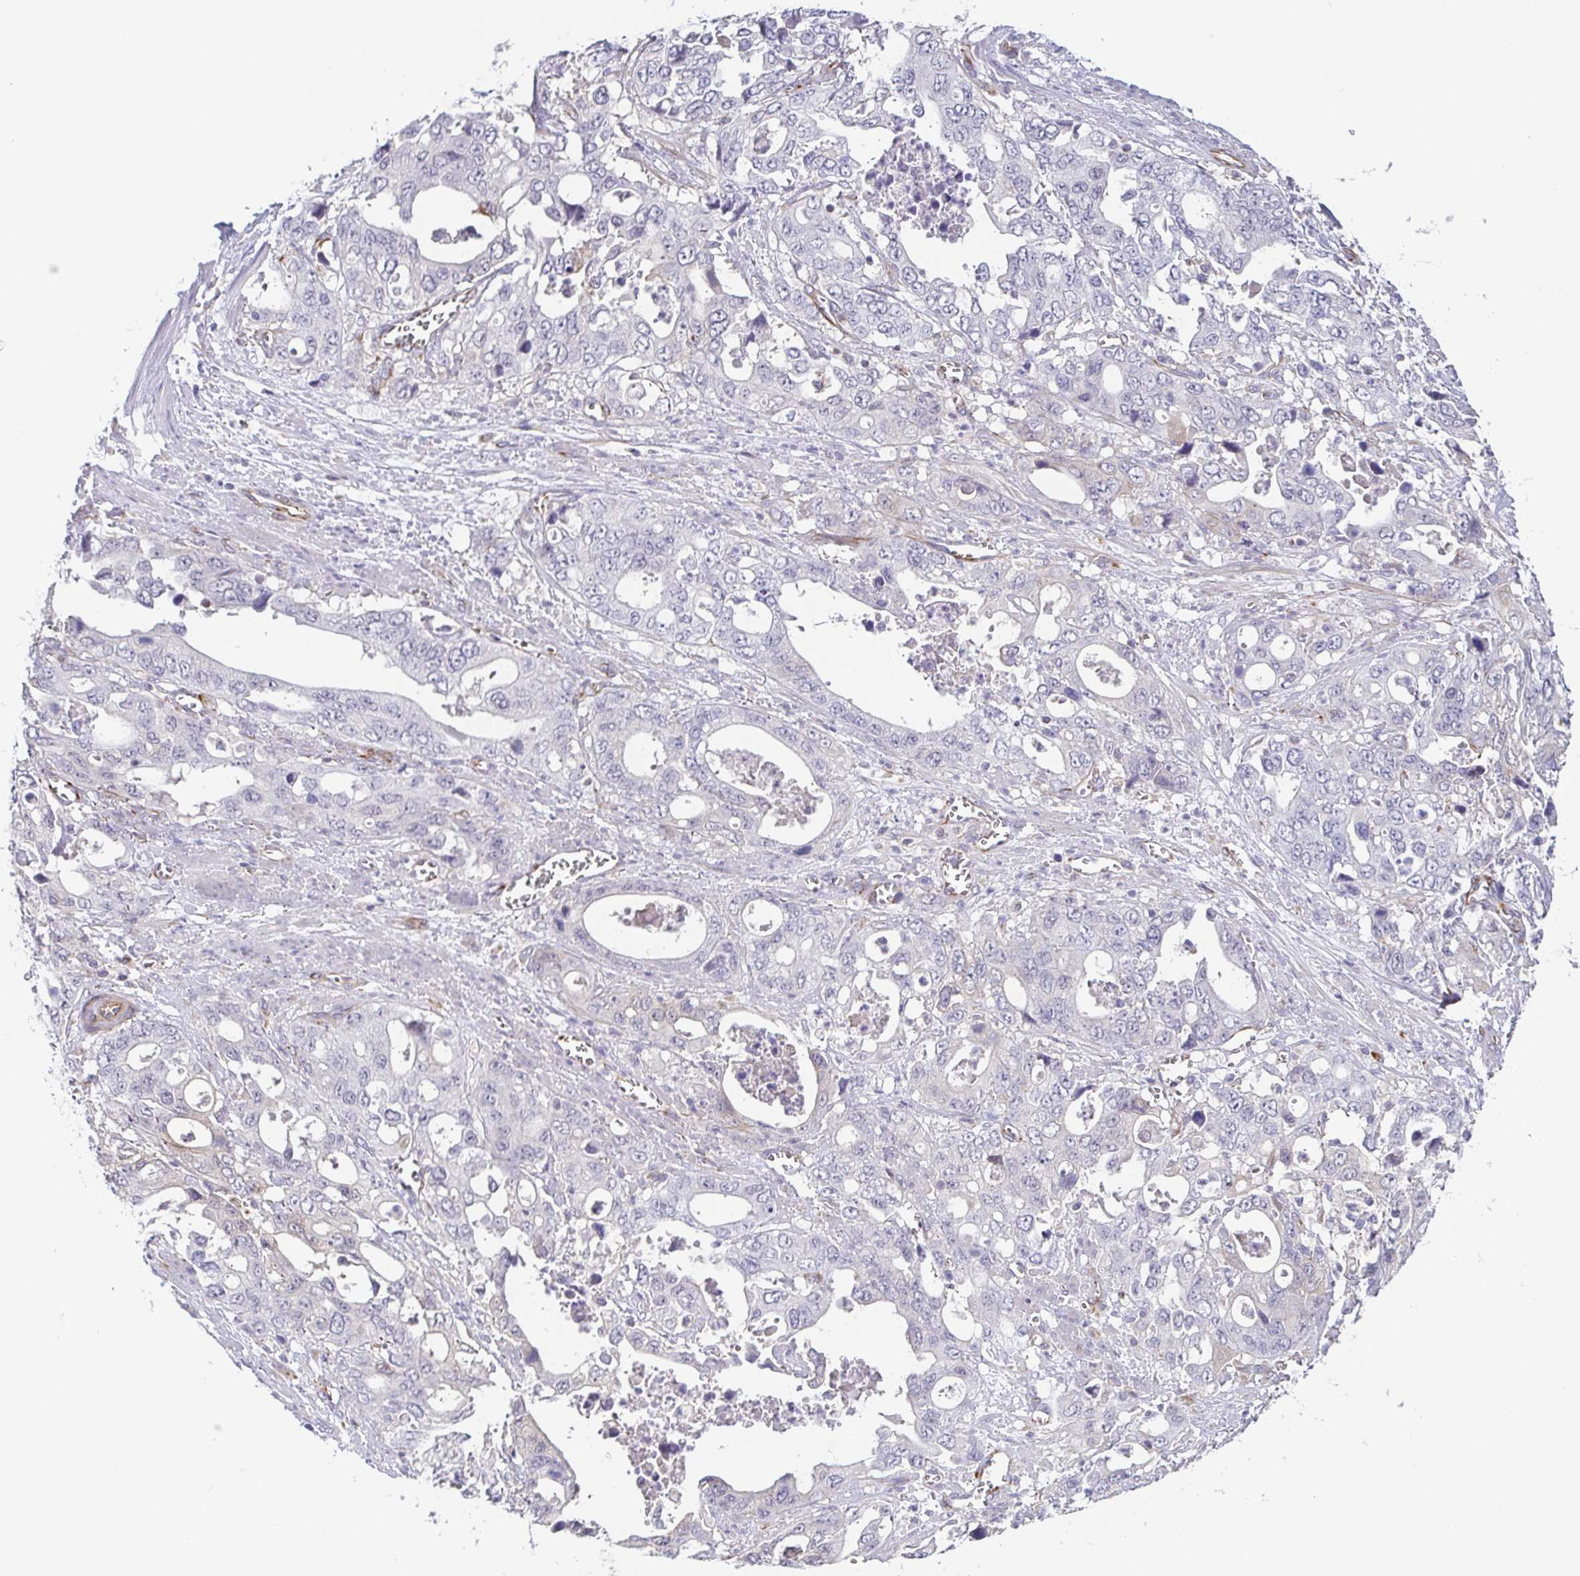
{"staining": {"intensity": "negative", "quantity": "none", "location": "none"}, "tissue": "stomach cancer", "cell_type": "Tumor cells", "image_type": "cancer", "snomed": [{"axis": "morphology", "description": "Adenocarcinoma, NOS"}, {"axis": "topography", "description": "Stomach, upper"}], "caption": "Immunohistochemistry image of neoplastic tissue: human stomach cancer (adenocarcinoma) stained with DAB (3,3'-diaminobenzidine) reveals no significant protein positivity in tumor cells. Brightfield microscopy of IHC stained with DAB (3,3'-diaminobenzidine) (brown) and hematoxylin (blue), captured at high magnification.", "gene": "COL17A1", "patient": {"sex": "male", "age": 74}}